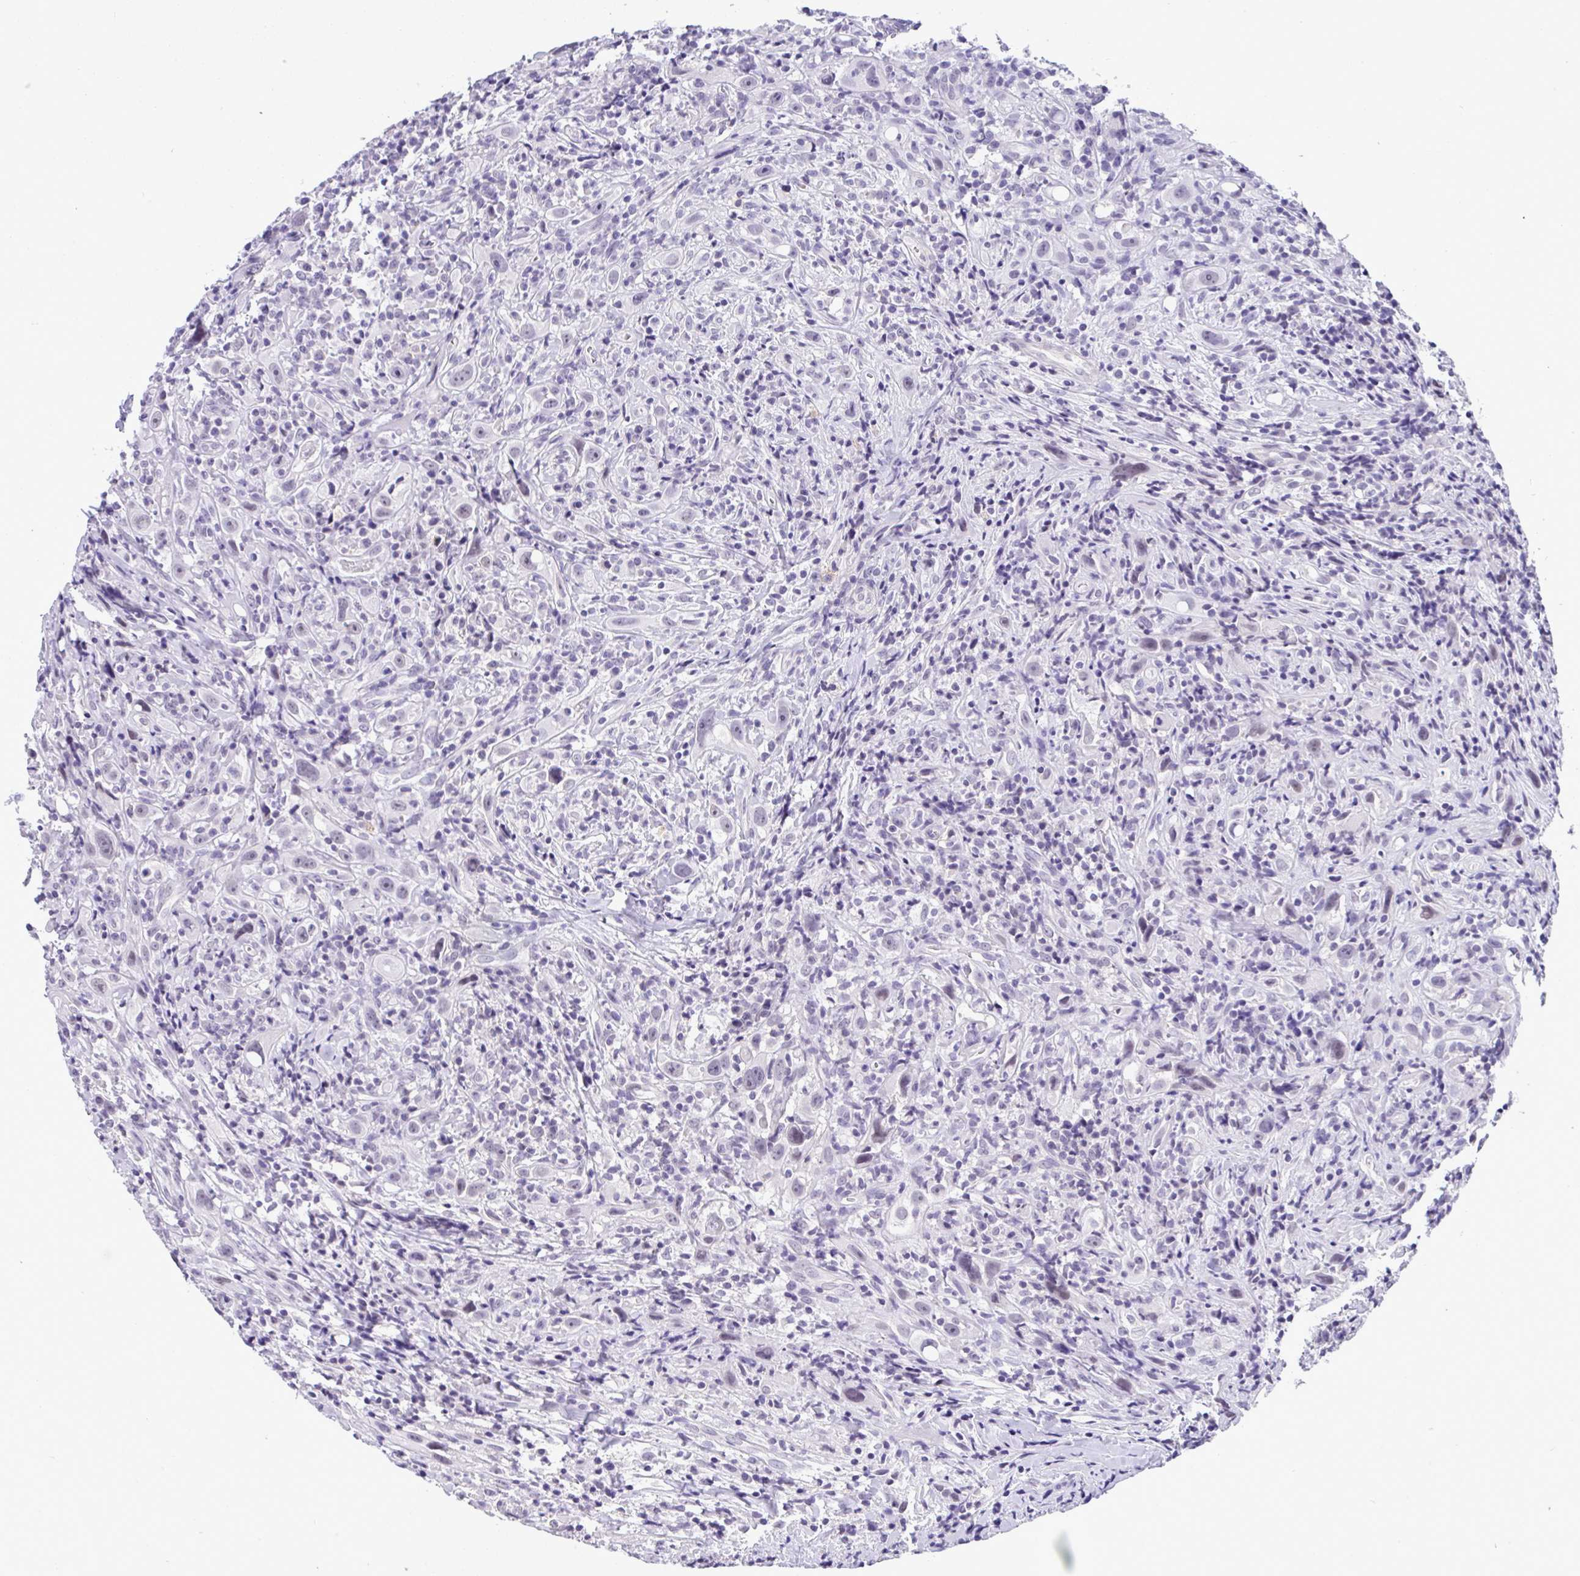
{"staining": {"intensity": "negative", "quantity": "none", "location": "none"}, "tissue": "head and neck cancer", "cell_type": "Tumor cells", "image_type": "cancer", "snomed": [{"axis": "morphology", "description": "Squamous cell carcinoma, NOS"}, {"axis": "topography", "description": "Head-Neck"}], "caption": "The photomicrograph demonstrates no staining of tumor cells in head and neck cancer (squamous cell carcinoma). (DAB immunohistochemistry with hematoxylin counter stain).", "gene": "YBX2", "patient": {"sex": "female", "age": 95}}